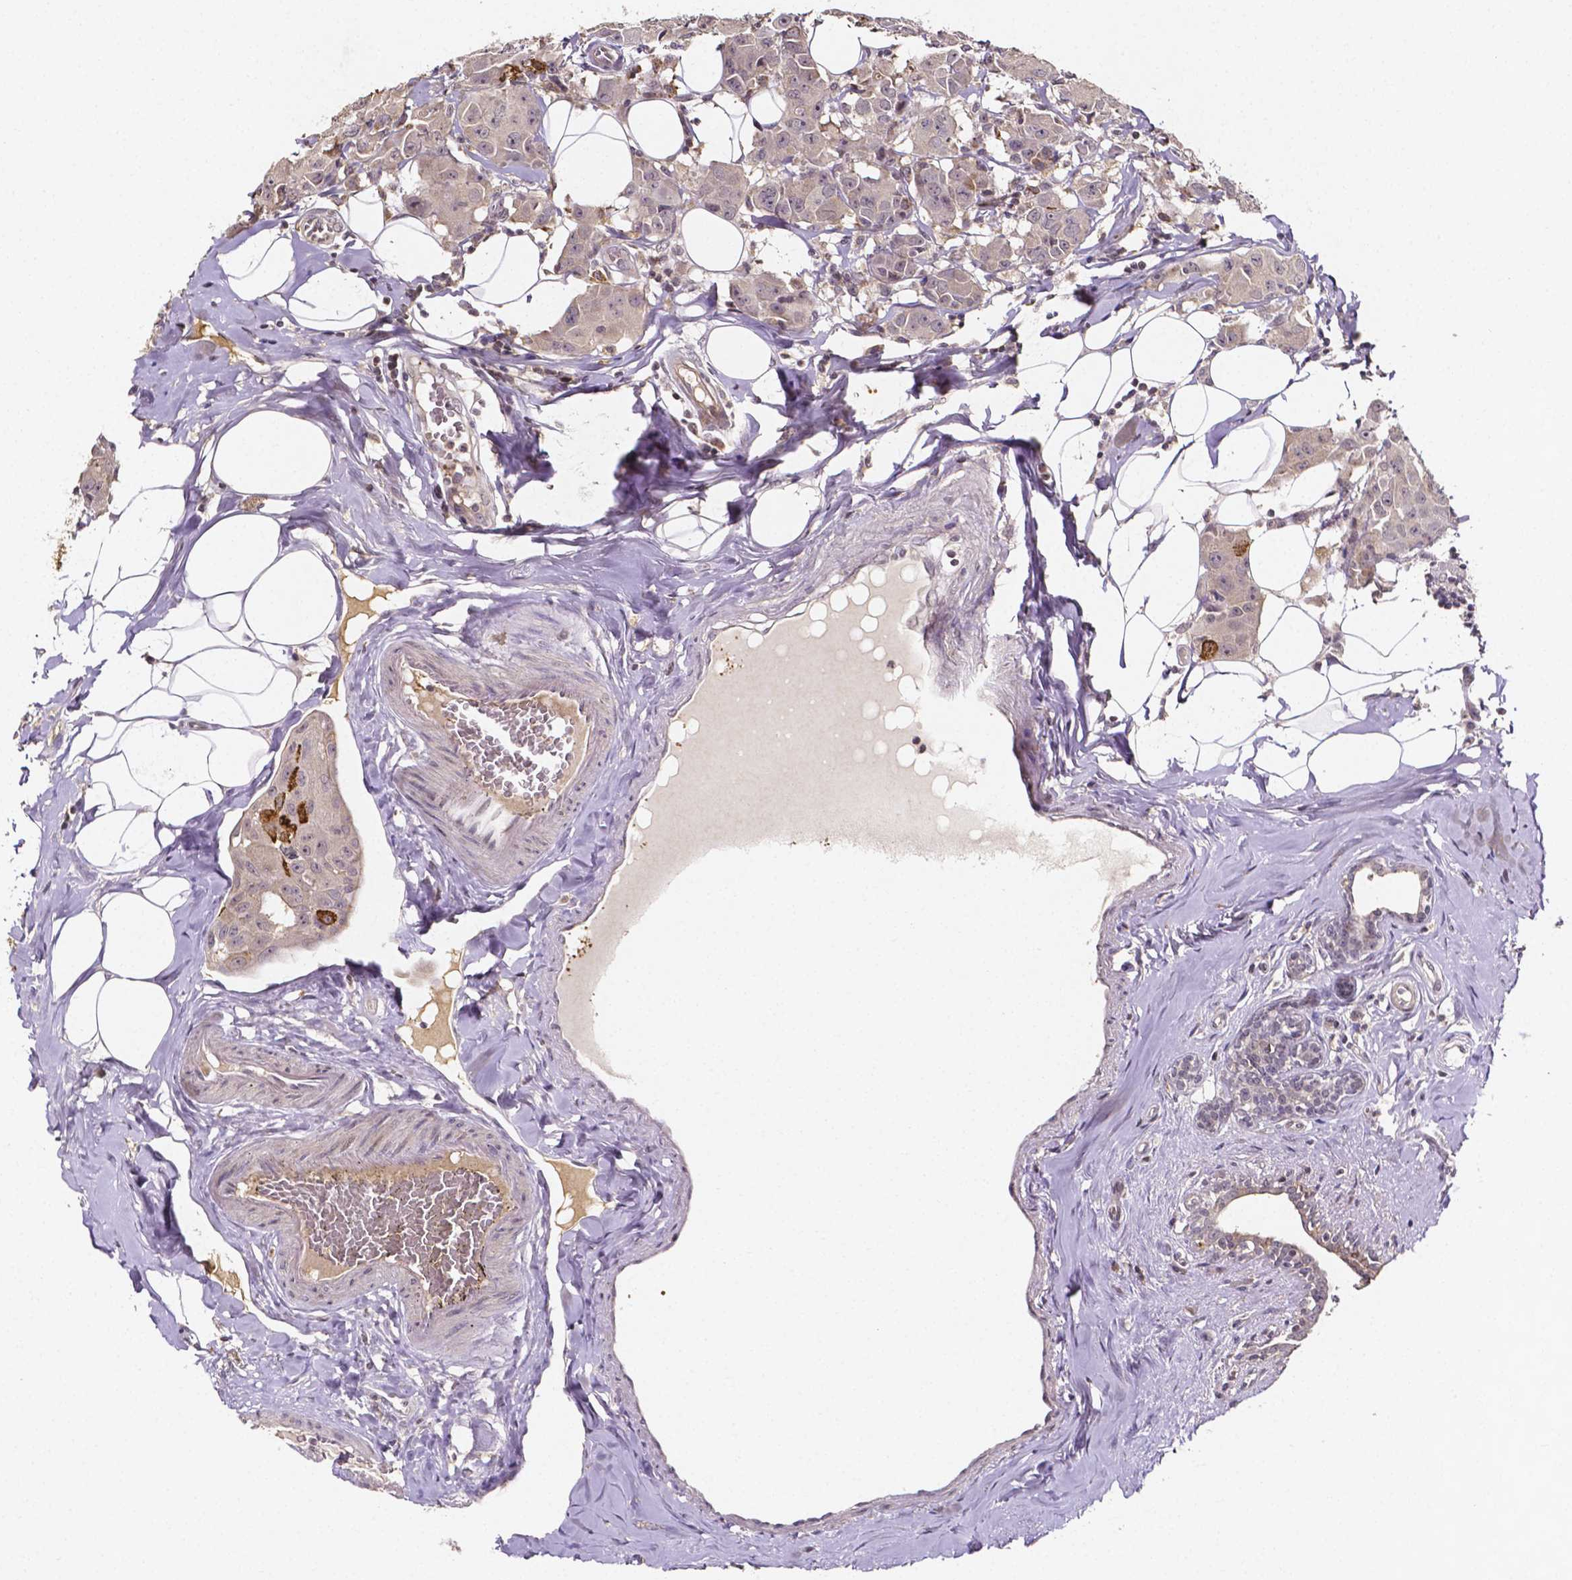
{"staining": {"intensity": "strong", "quantity": "<25%", "location": "cytoplasmic/membranous"}, "tissue": "breast cancer", "cell_type": "Tumor cells", "image_type": "cancer", "snomed": [{"axis": "morphology", "description": "Normal tissue, NOS"}, {"axis": "morphology", "description": "Duct carcinoma"}, {"axis": "topography", "description": "Breast"}], "caption": "This photomicrograph shows breast invasive ductal carcinoma stained with immunohistochemistry (IHC) to label a protein in brown. The cytoplasmic/membranous of tumor cells show strong positivity for the protein. Nuclei are counter-stained blue.", "gene": "NRGN", "patient": {"sex": "female", "age": 43}}